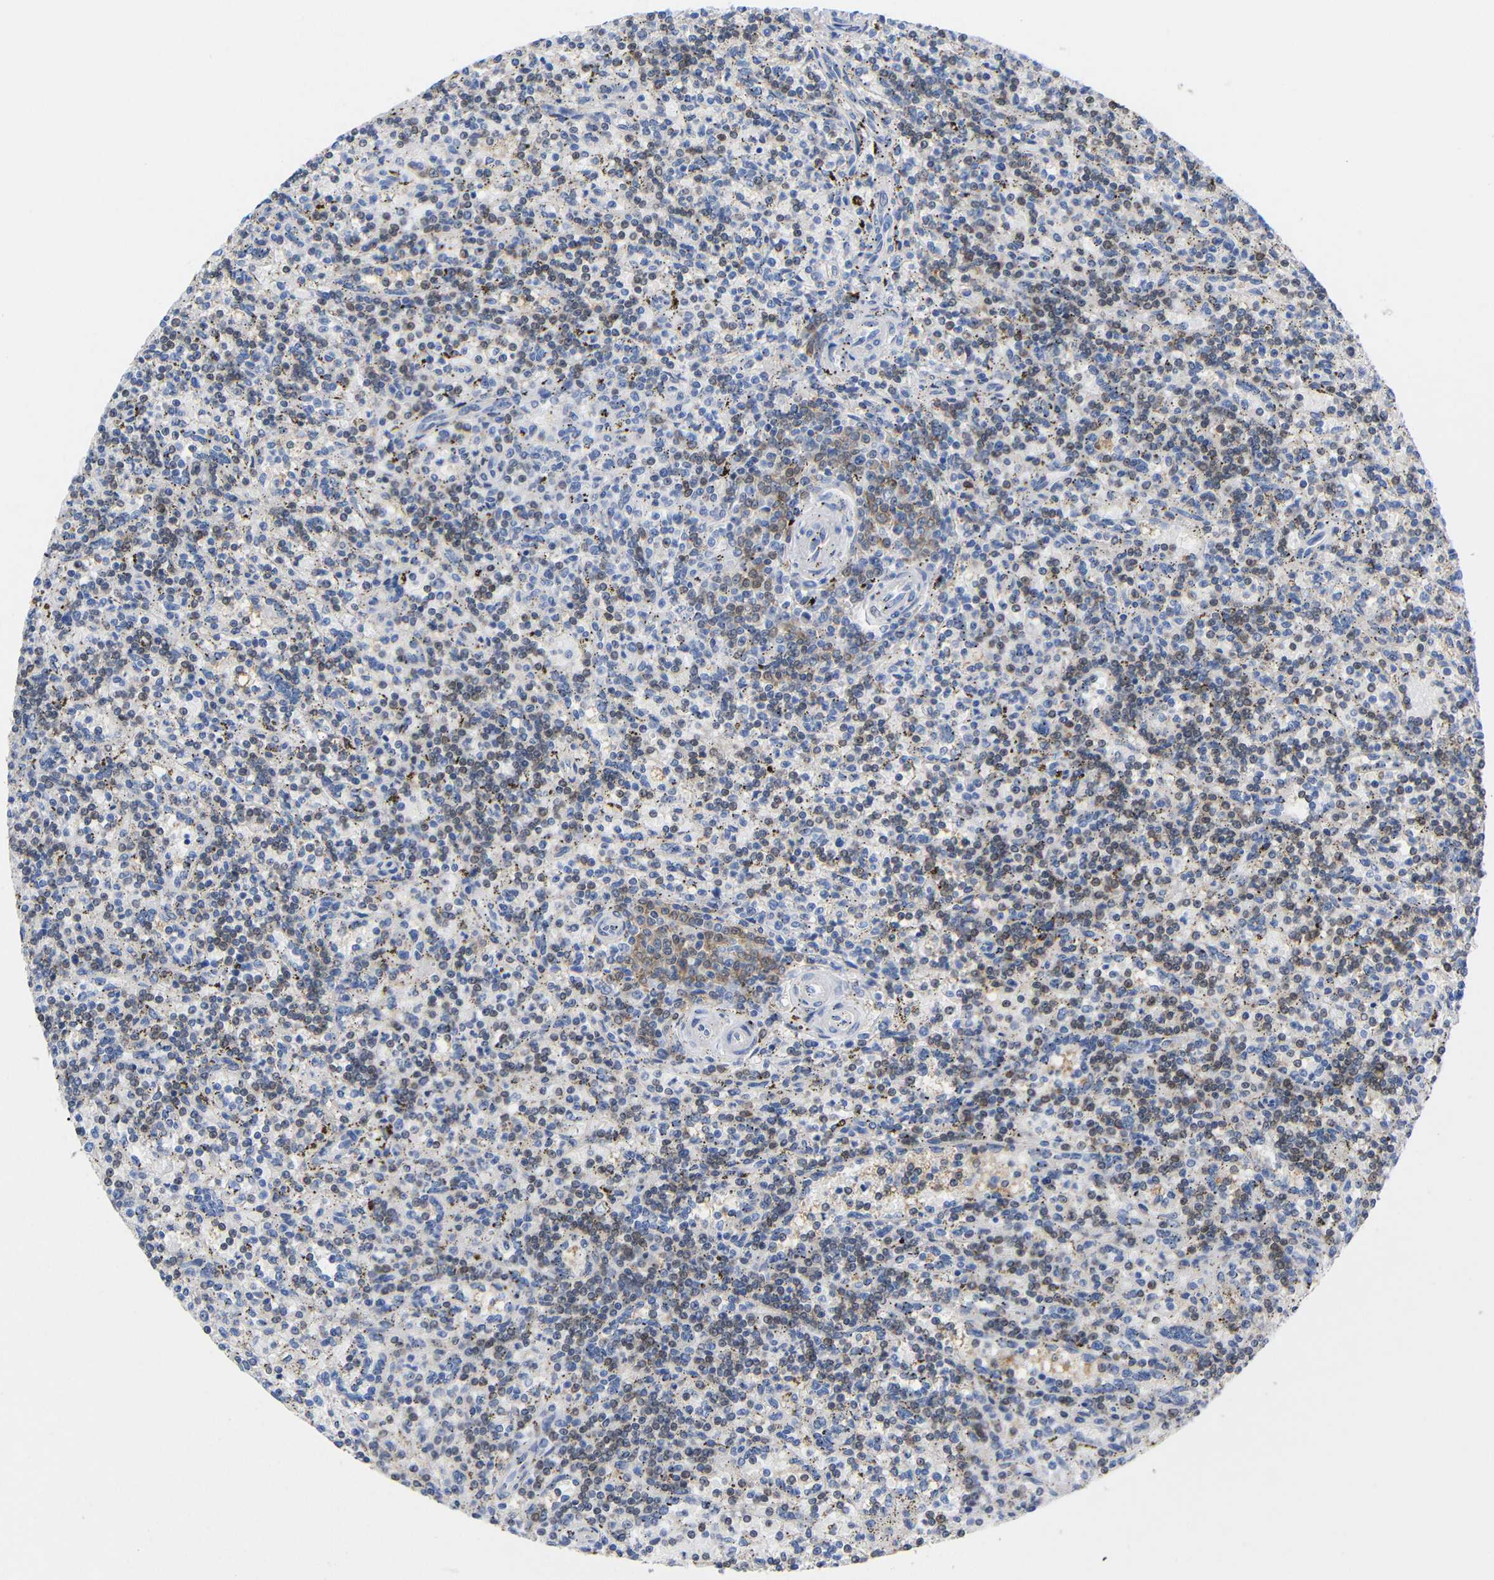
{"staining": {"intensity": "moderate", "quantity": "<25%", "location": "cytoplasmic/membranous"}, "tissue": "lymphoma", "cell_type": "Tumor cells", "image_type": "cancer", "snomed": [{"axis": "morphology", "description": "Malignant lymphoma, non-Hodgkin's type, Low grade"}, {"axis": "topography", "description": "Spleen"}], "caption": "Human low-grade malignant lymphoma, non-Hodgkin's type stained for a protein (brown) exhibits moderate cytoplasmic/membranous positive expression in approximately <25% of tumor cells.", "gene": "PEBP1", "patient": {"sex": "male", "age": 73}}